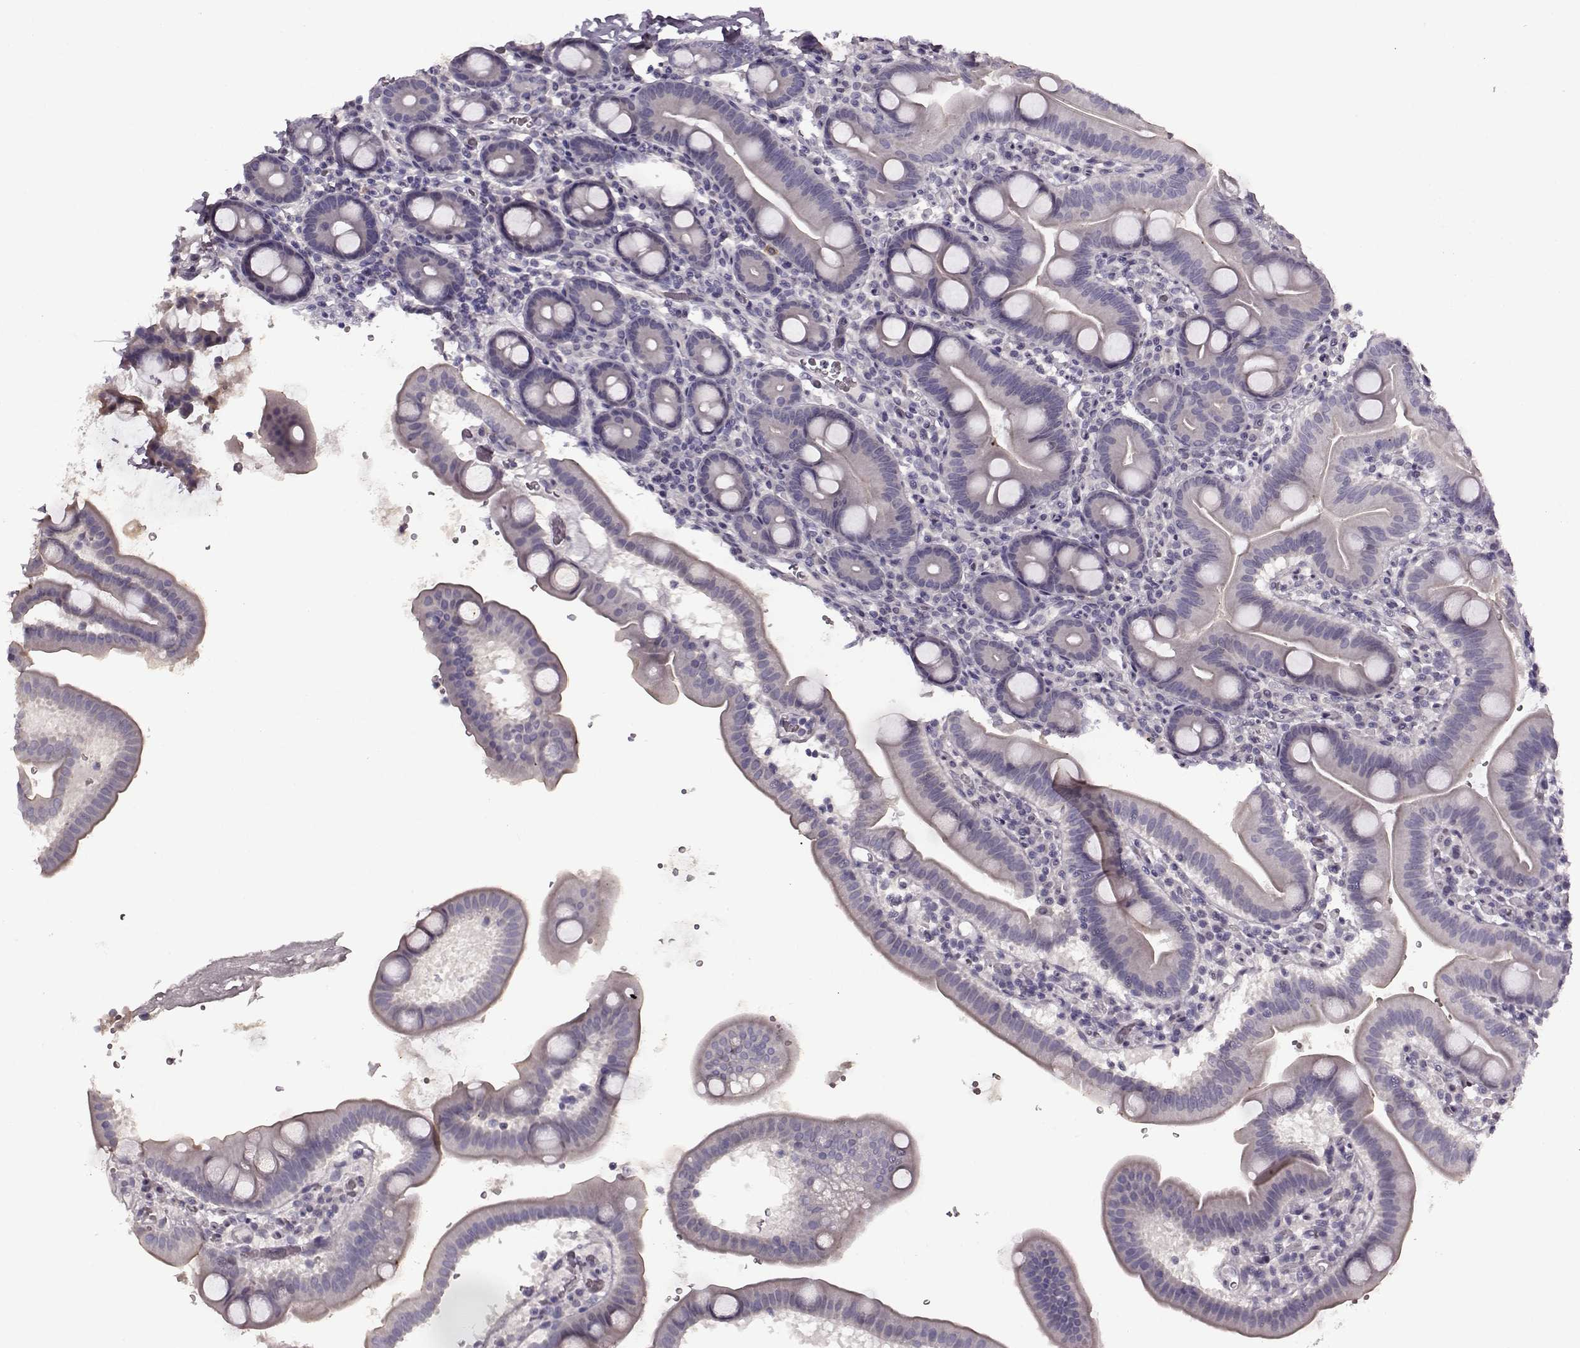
{"staining": {"intensity": "negative", "quantity": "none", "location": "none"}, "tissue": "duodenum", "cell_type": "Glandular cells", "image_type": "normal", "snomed": [{"axis": "morphology", "description": "Normal tissue, NOS"}, {"axis": "topography", "description": "Duodenum"}], "caption": "High magnification brightfield microscopy of unremarkable duodenum stained with DAB (brown) and counterstained with hematoxylin (blue): glandular cells show no significant staining. Brightfield microscopy of immunohistochemistry stained with DAB (brown) and hematoxylin (blue), captured at high magnification.", "gene": "FSHB", "patient": {"sex": "male", "age": 59}}